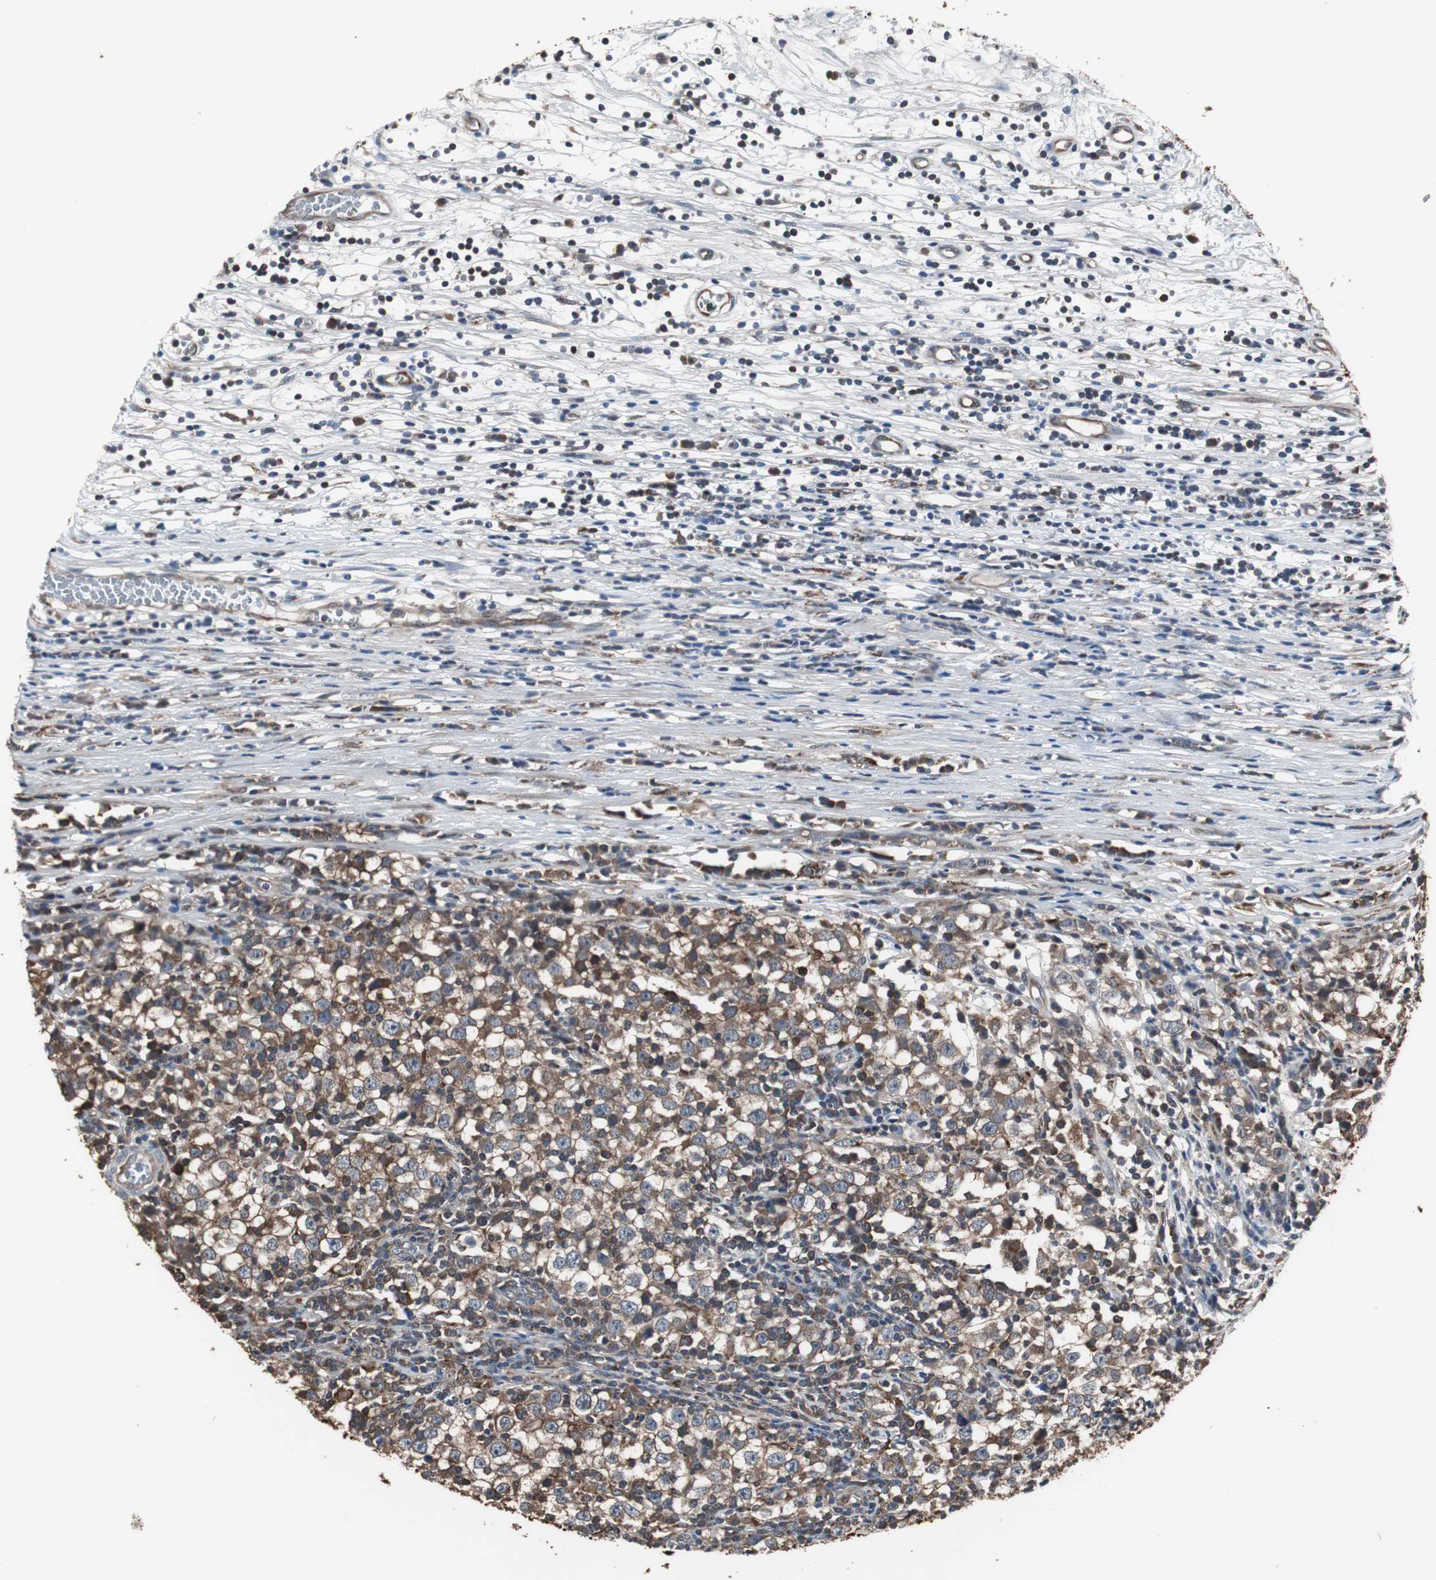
{"staining": {"intensity": "strong", "quantity": ">75%", "location": "cytoplasmic/membranous"}, "tissue": "testis cancer", "cell_type": "Tumor cells", "image_type": "cancer", "snomed": [{"axis": "morphology", "description": "Seminoma, NOS"}, {"axis": "topography", "description": "Testis"}], "caption": "This image displays immunohistochemistry (IHC) staining of human testis seminoma, with high strong cytoplasmic/membranous expression in approximately >75% of tumor cells.", "gene": "ZSCAN22", "patient": {"sex": "male", "age": 65}}